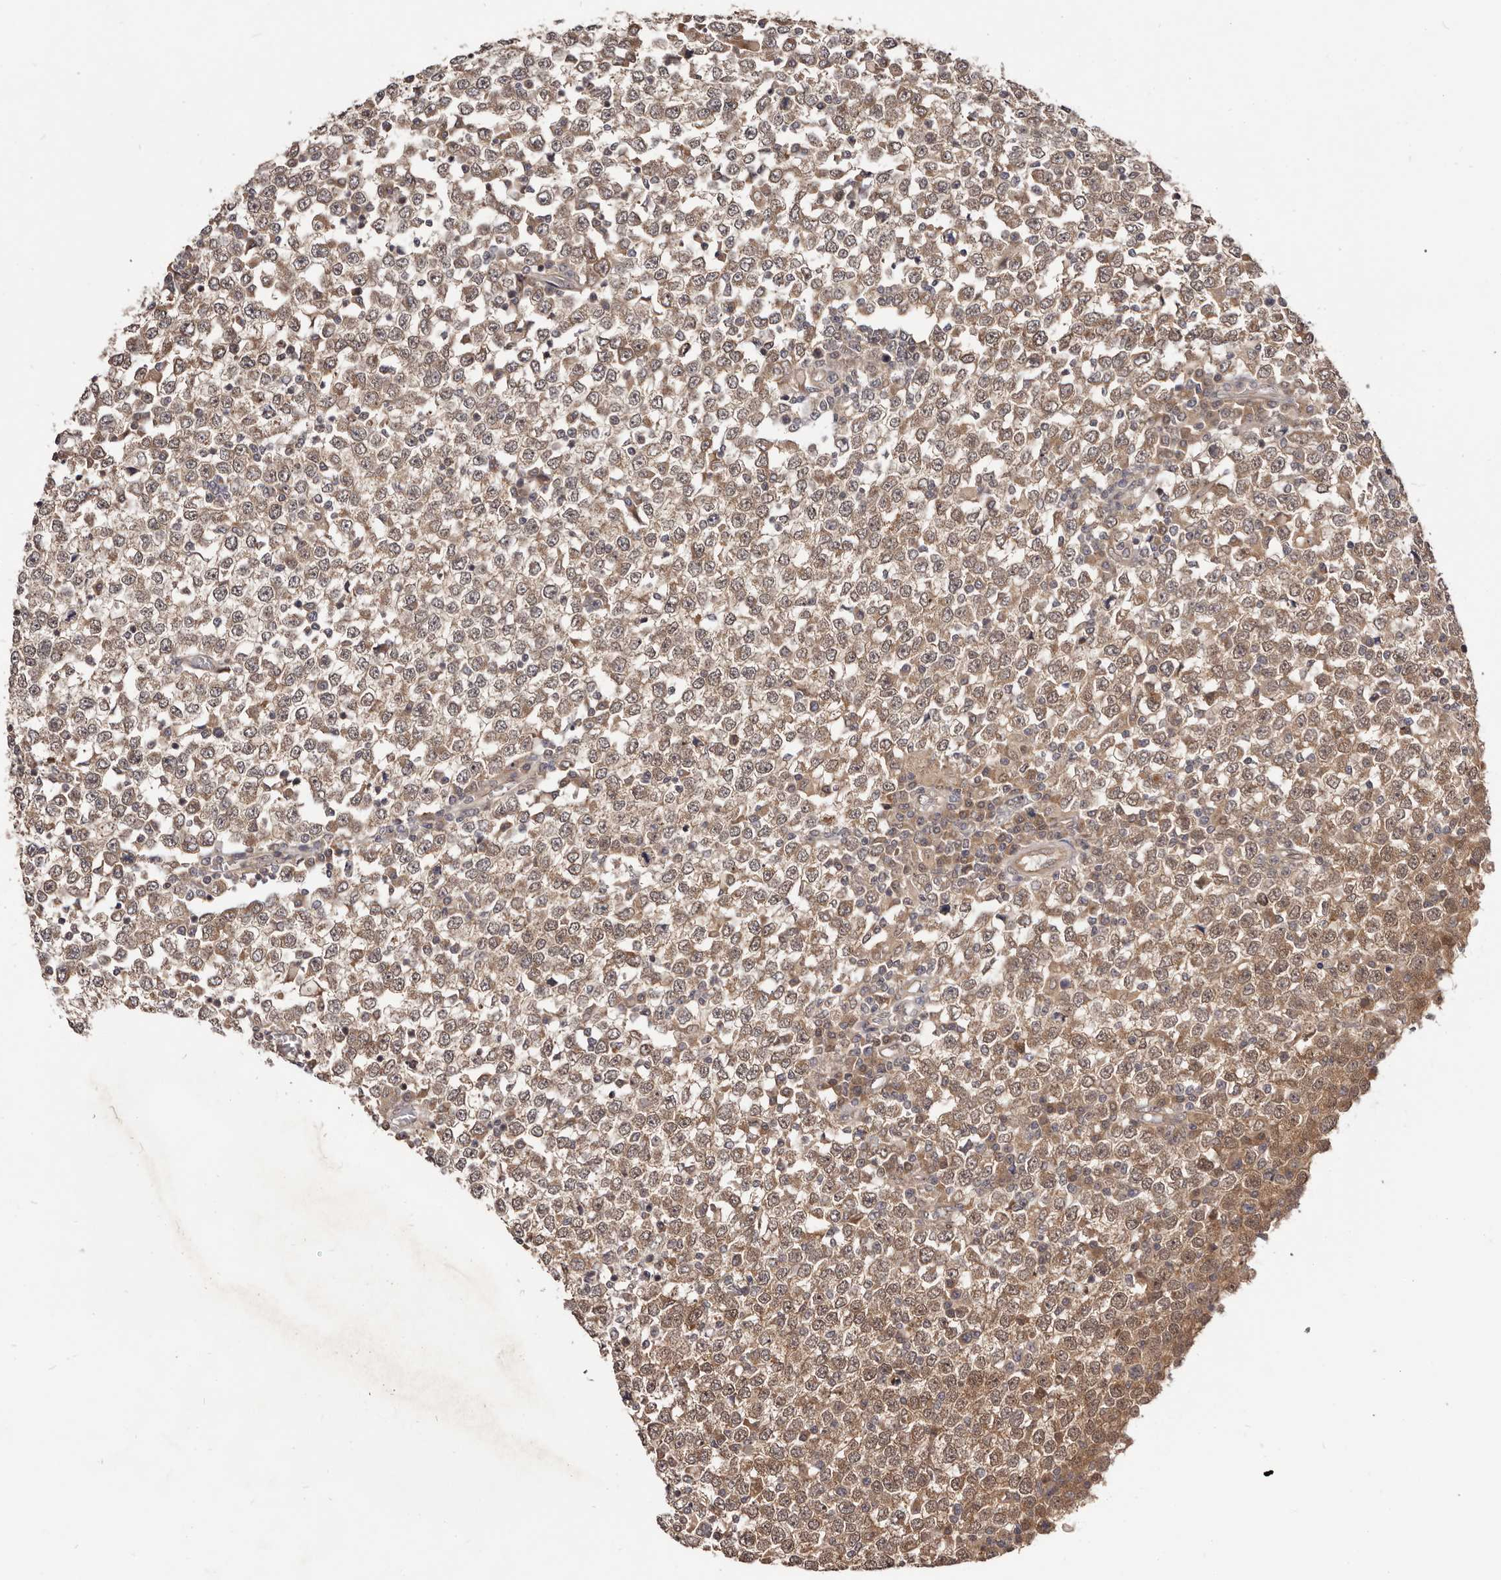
{"staining": {"intensity": "moderate", "quantity": ">75%", "location": "cytoplasmic/membranous"}, "tissue": "testis cancer", "cell_type": "Tumor cells", "image_type": "cancer", "snomed": [{"axis": "morphology", "description": "Seminoma, NOS"}, {"axis": "topography", "description": "Testis"}], "caption": "Testis seminoma stained with DAB immunohistochemistry (IHC) exhibits medium levels of moderate cytoplasmic/membranous positivity in approximately >75% of tumor cells.", "gene": "MDP1", "patient": {"sex": "male", "age": 65}}